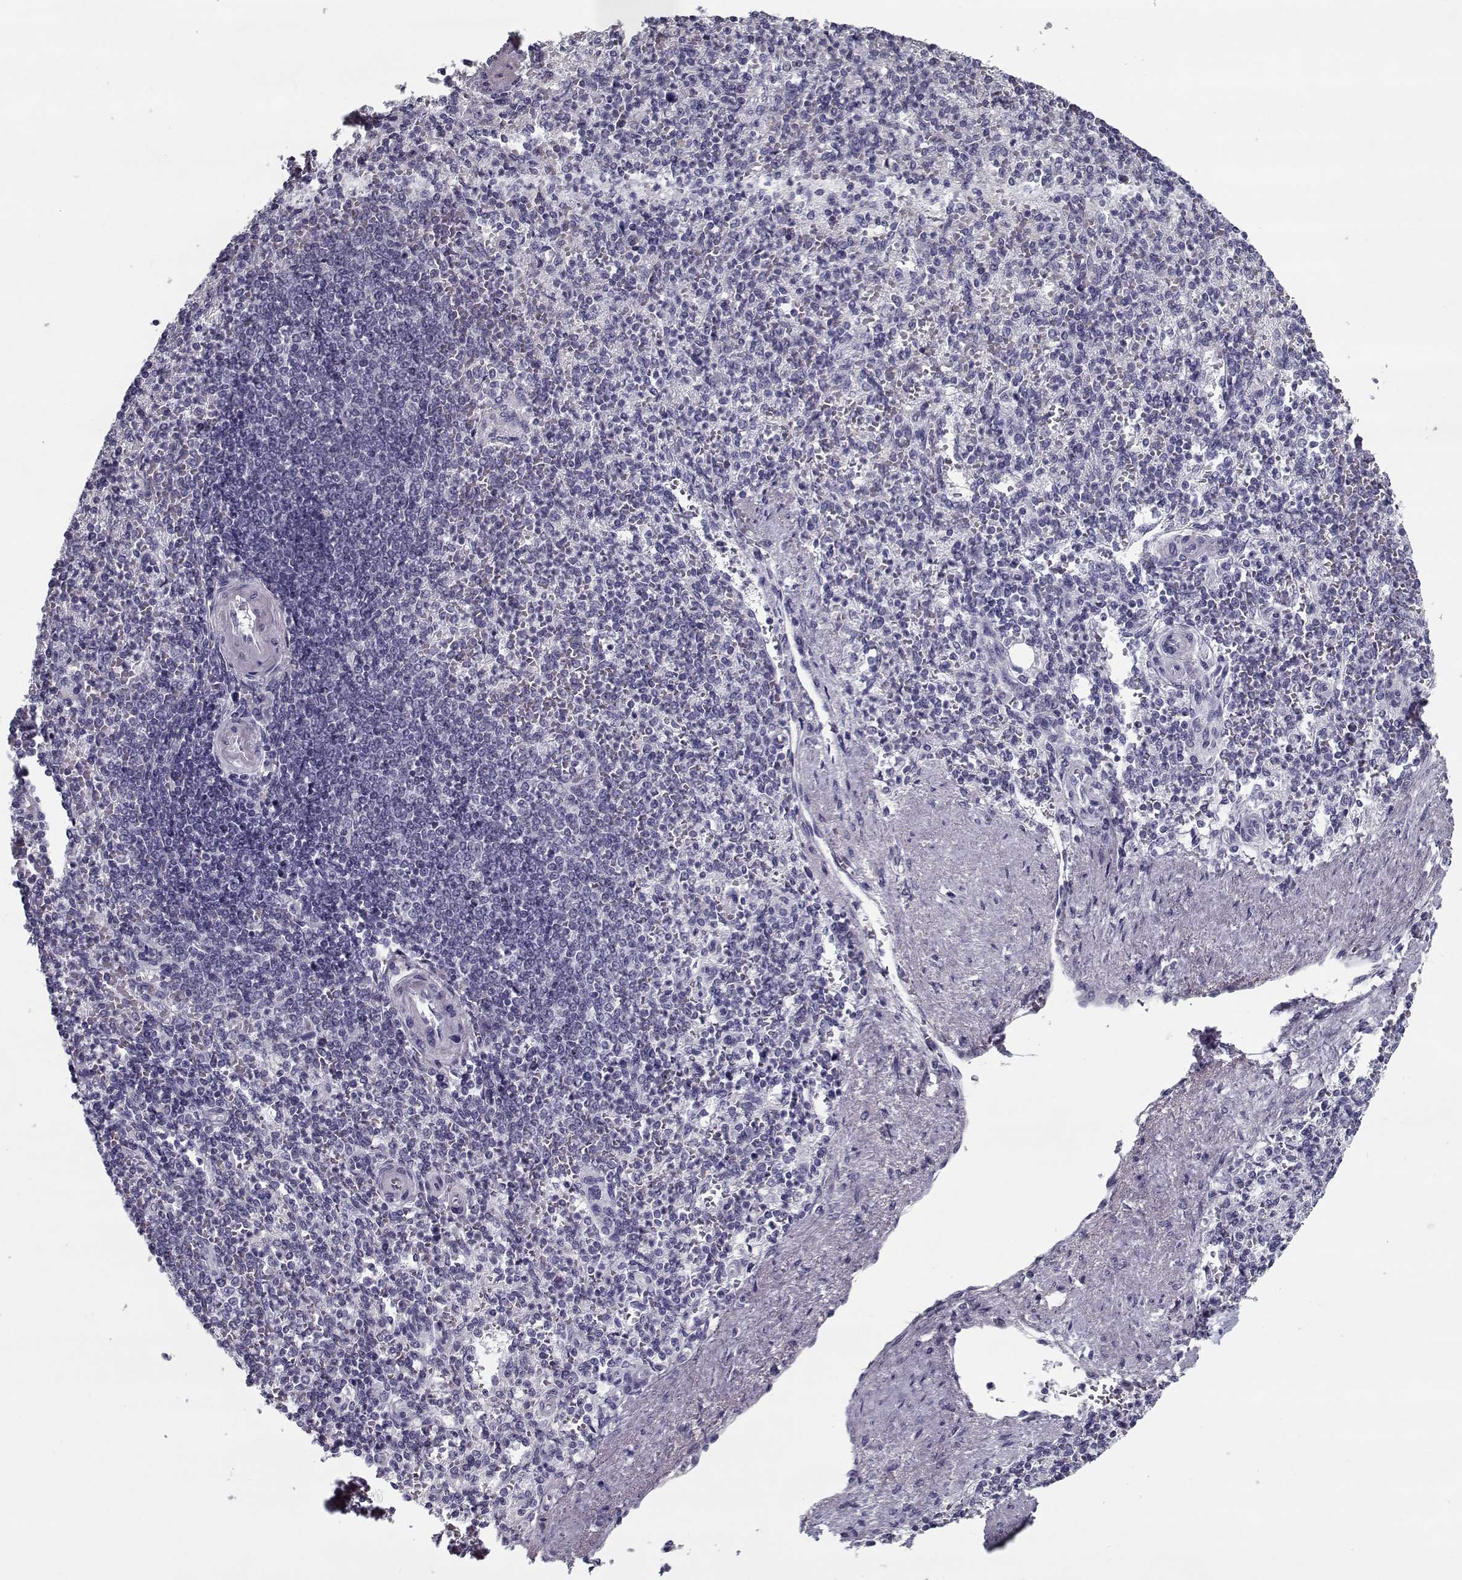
{"staining": {"intensity": "negative", "quantity": "none", "location": "none"}, "tissue": "spleen", "cell_type": "Cells in red pulp", "image_type": "normal", "snomed": [{"axis": "morphology", "description": "Normal tissue, NOS"}, {"axis": "topography", "description": "Spleen"}], "caption": "Immunohistochemistry image of normal spleen: human spleen stained with DAB exhibits no significant protein expression in cells in red pulp.", "gene": "SPACA9", "patient": {"sex": "female", "age": 74}}